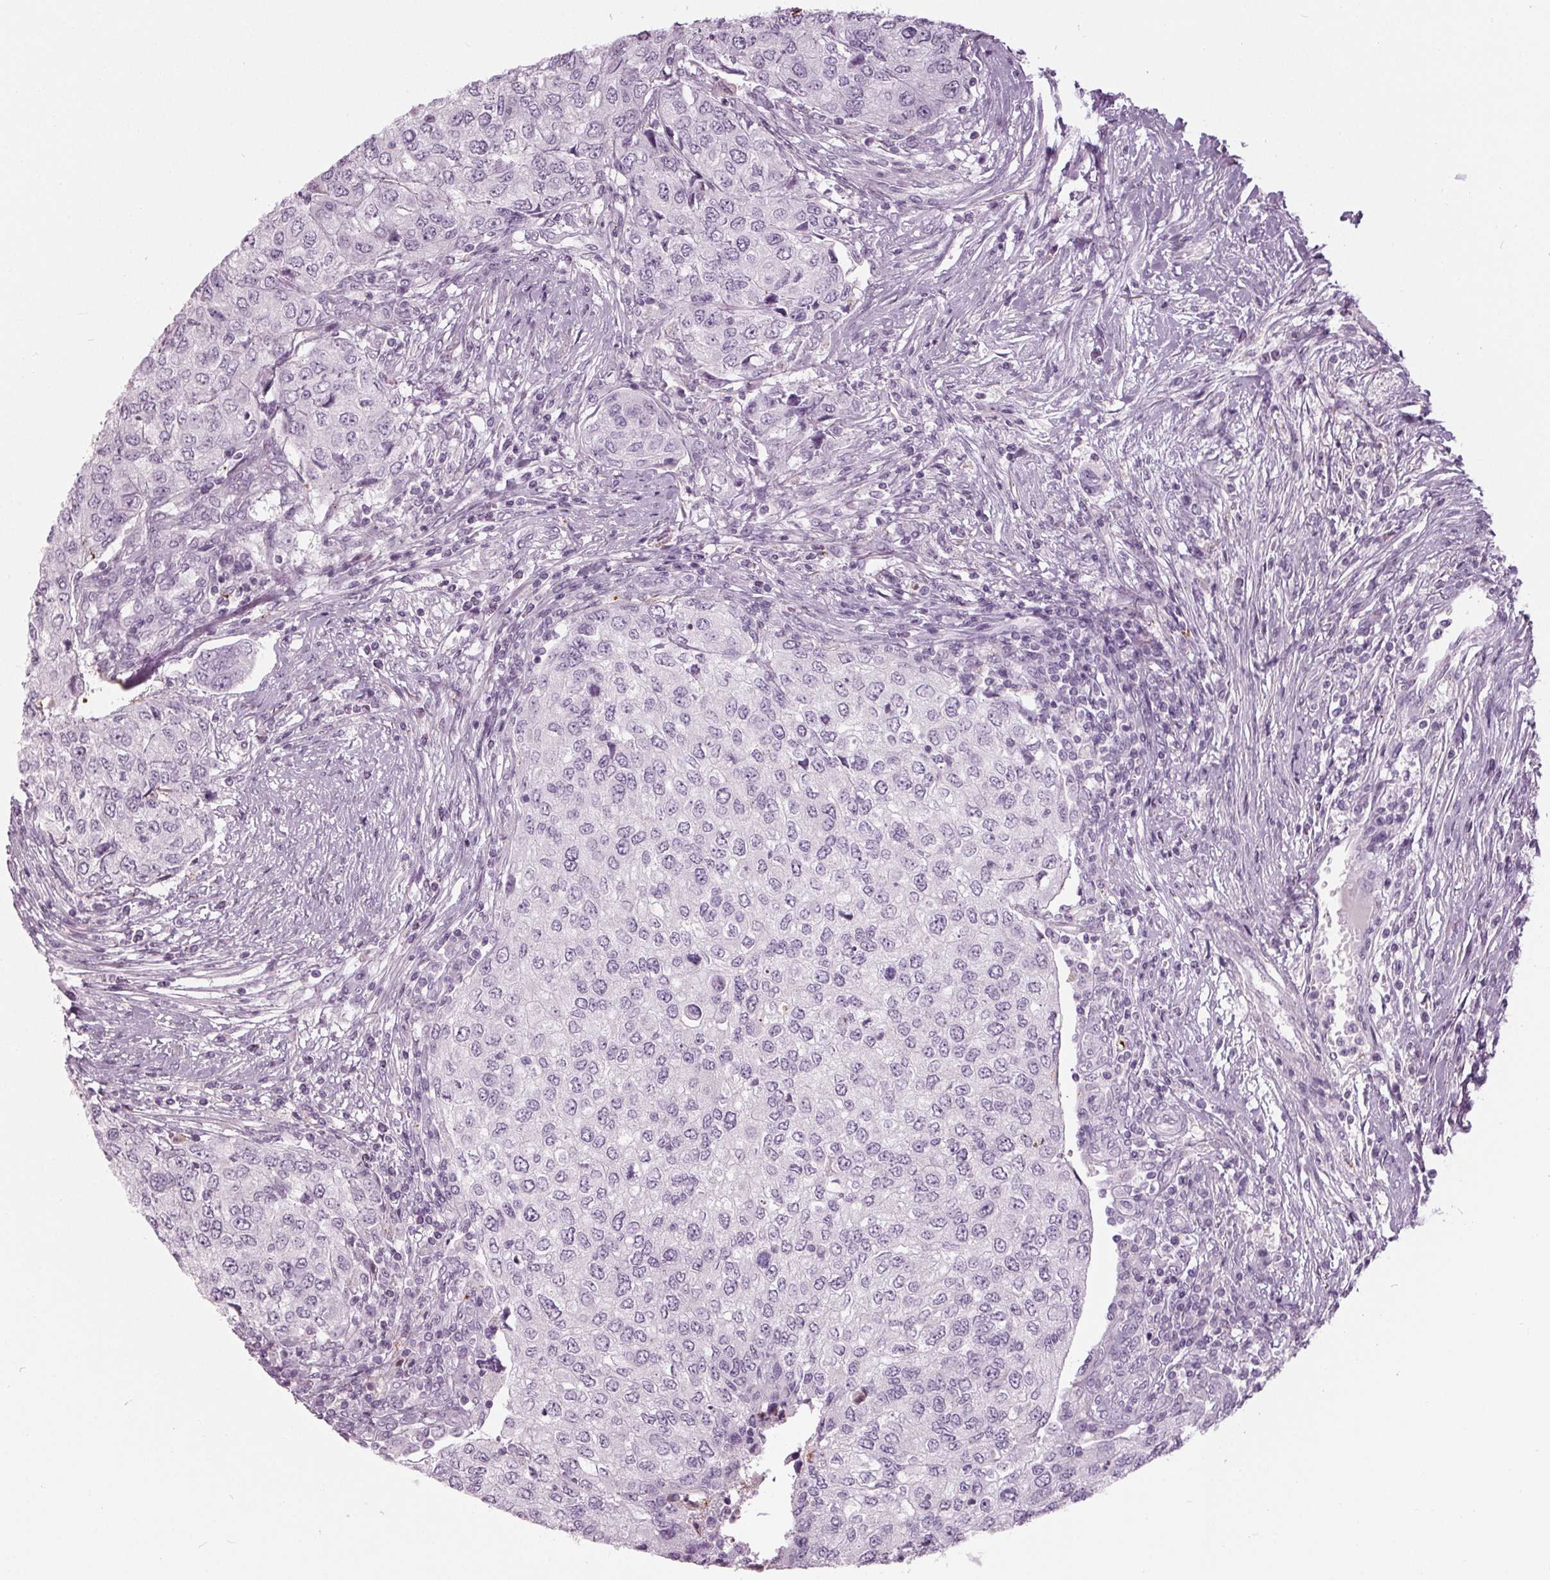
{"staining": {"intensity": "negative", "quantity": "none", "location": "none"}, "tissue": "urothelial cancer", "cell_type": "Tumor cells", "image_type": "cancer", "snomed": [{"axis": "morphology", "description": "Urothelial carcinoma, High grade"}, {"axis": "topography", "description": "Urinary bladder"}], "caption": "DAB (3,3'-diaminobenzidine) immunohistochemical staining of human urothelial cancer demonstrates no significant expression in tumor cells.", "gene": "CYP3A43", "patient": {"sex": "female", "age": 78}}